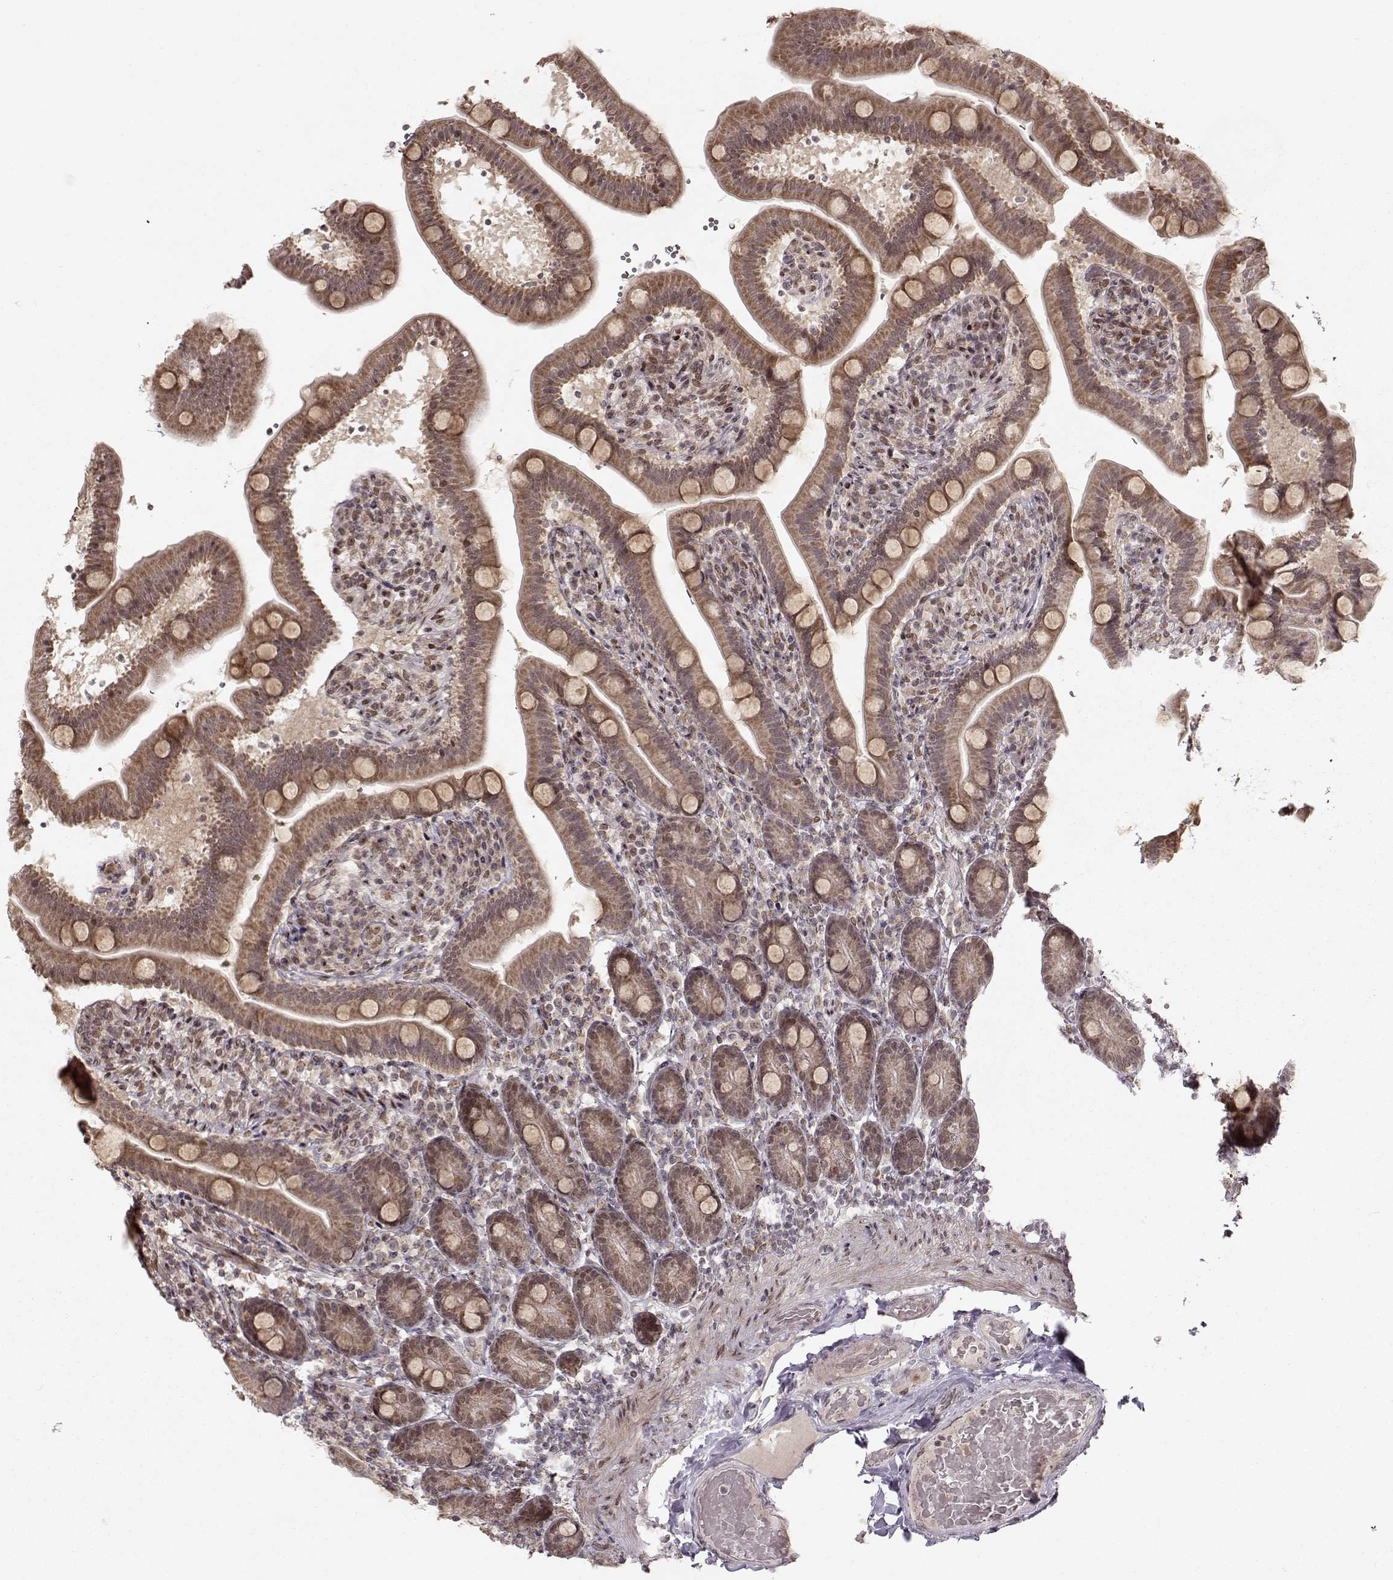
{"staining": {"intensity": "weak", "quantity": ">75%", "location": "cytoplasmic/membranous"}, "tissue": "small intestine", "cell_type": "Glandular cells", "image_type": "normal", "snomed": [{"axis": "morphology", "description": "Normal tissue, NOS"}, {"axis": "topography", "description": "Small intestine"}], "caption": "High-magnification brightfield microscopy of normal small intestine stained with DAB (brown) and counterstained with hematoxylin (blue). glandular cells exhibit weak cytoplasmic/membranous staining is seen in about>75% of cells. (DAB IHC with brightfield microscopy, high magnification).", "gene": "RAI1", "patient": {"sex": "male", "age": 66}}